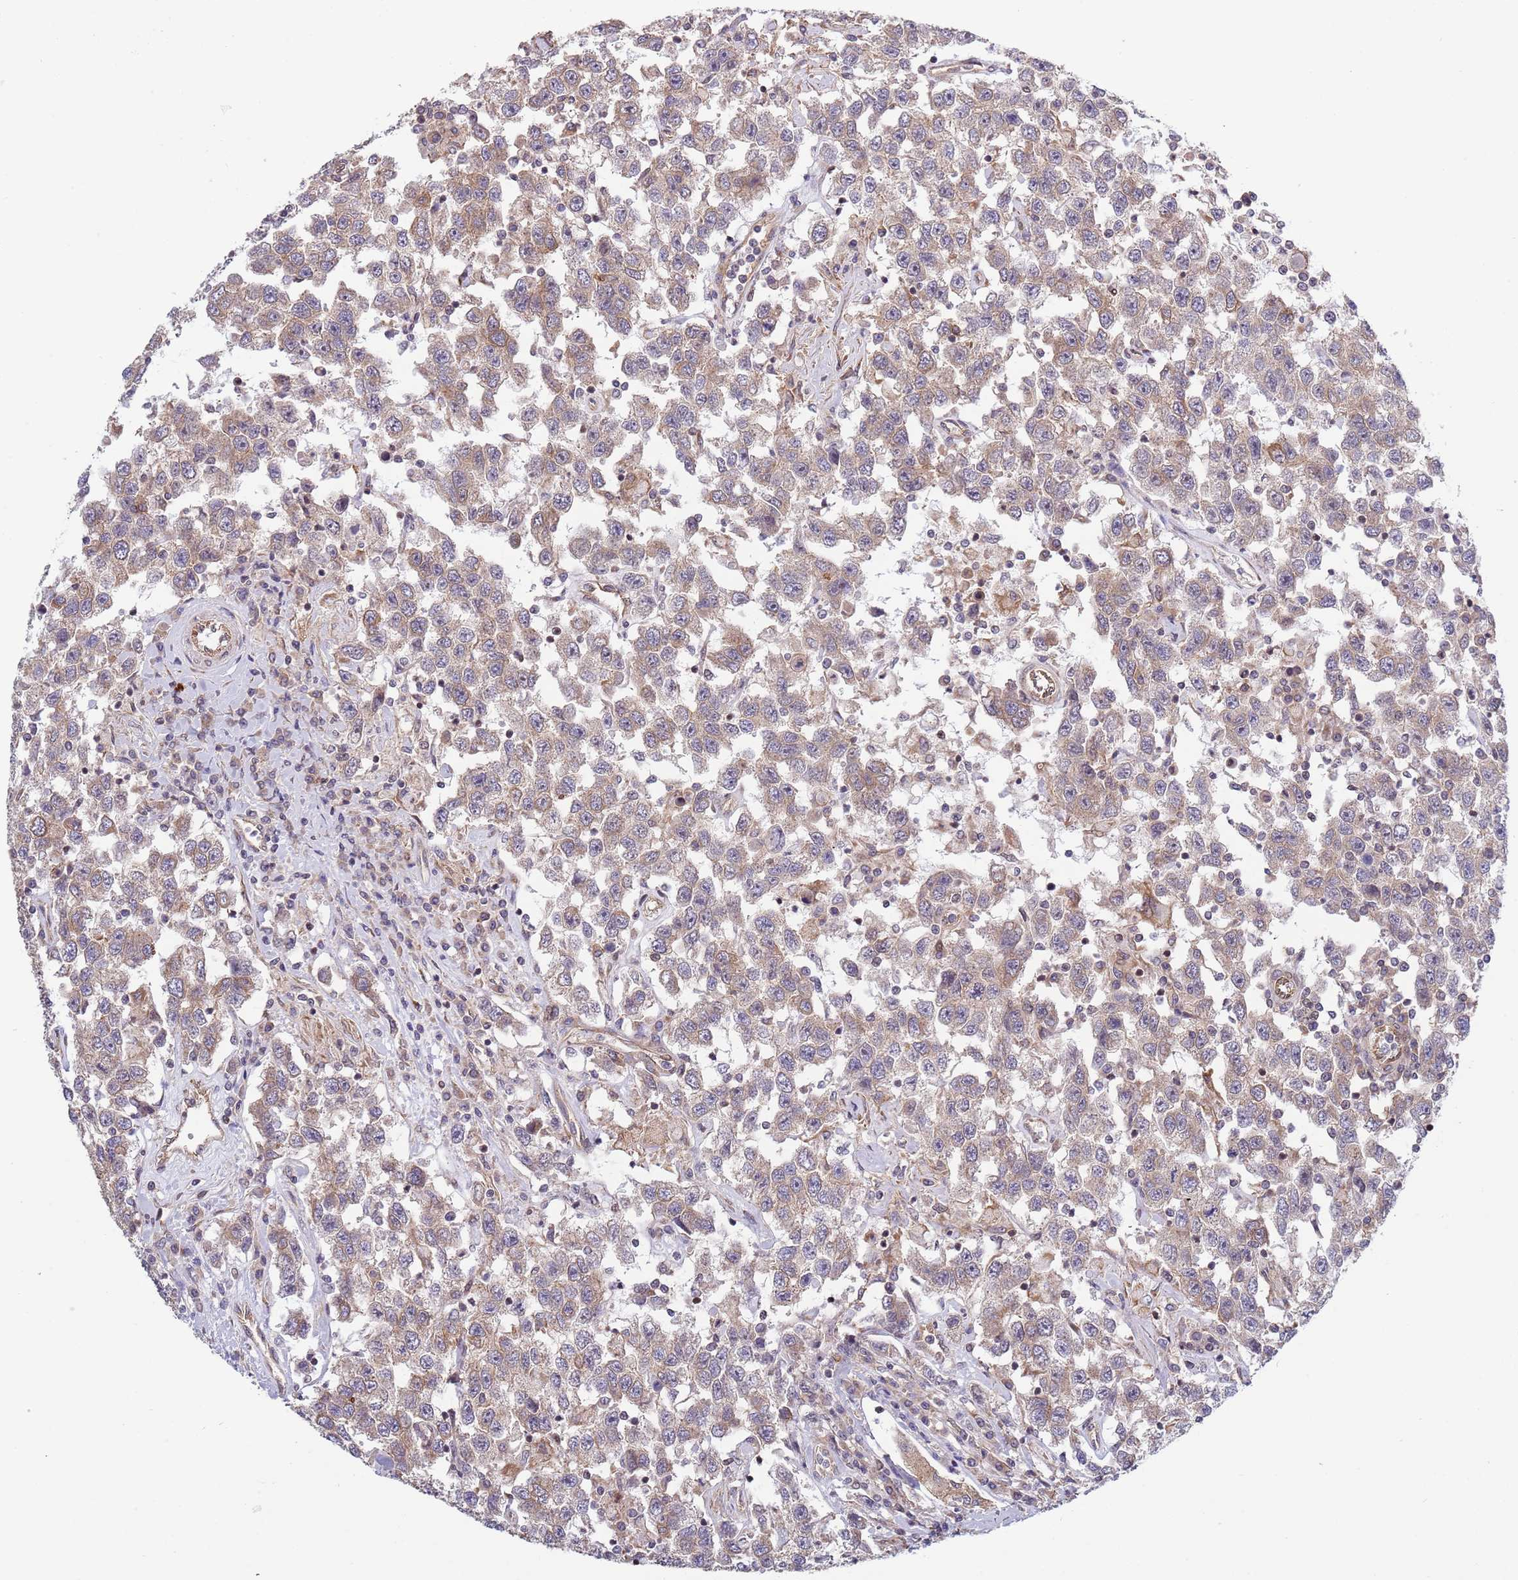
{"staining": {"intensity": "weak", "quantity": "25%-75%", "location": "cytoplasmic/membranous"}, "tissue": "testis cancer", "cell_type": "Tumor cells", "image_type": "cancer", "snomed": [{"axis": "morphology", "description": "Seminoma, NOS"}, {"axis": "topography", "description": "Testis"}], "caption": "Weak cytoplasmic/membranous expression is seen in about 25%-75% of tumor cells in testis cancer (seminoma).", "gene": "TBX10", "patient": {"sex": "male", "age": 41}}